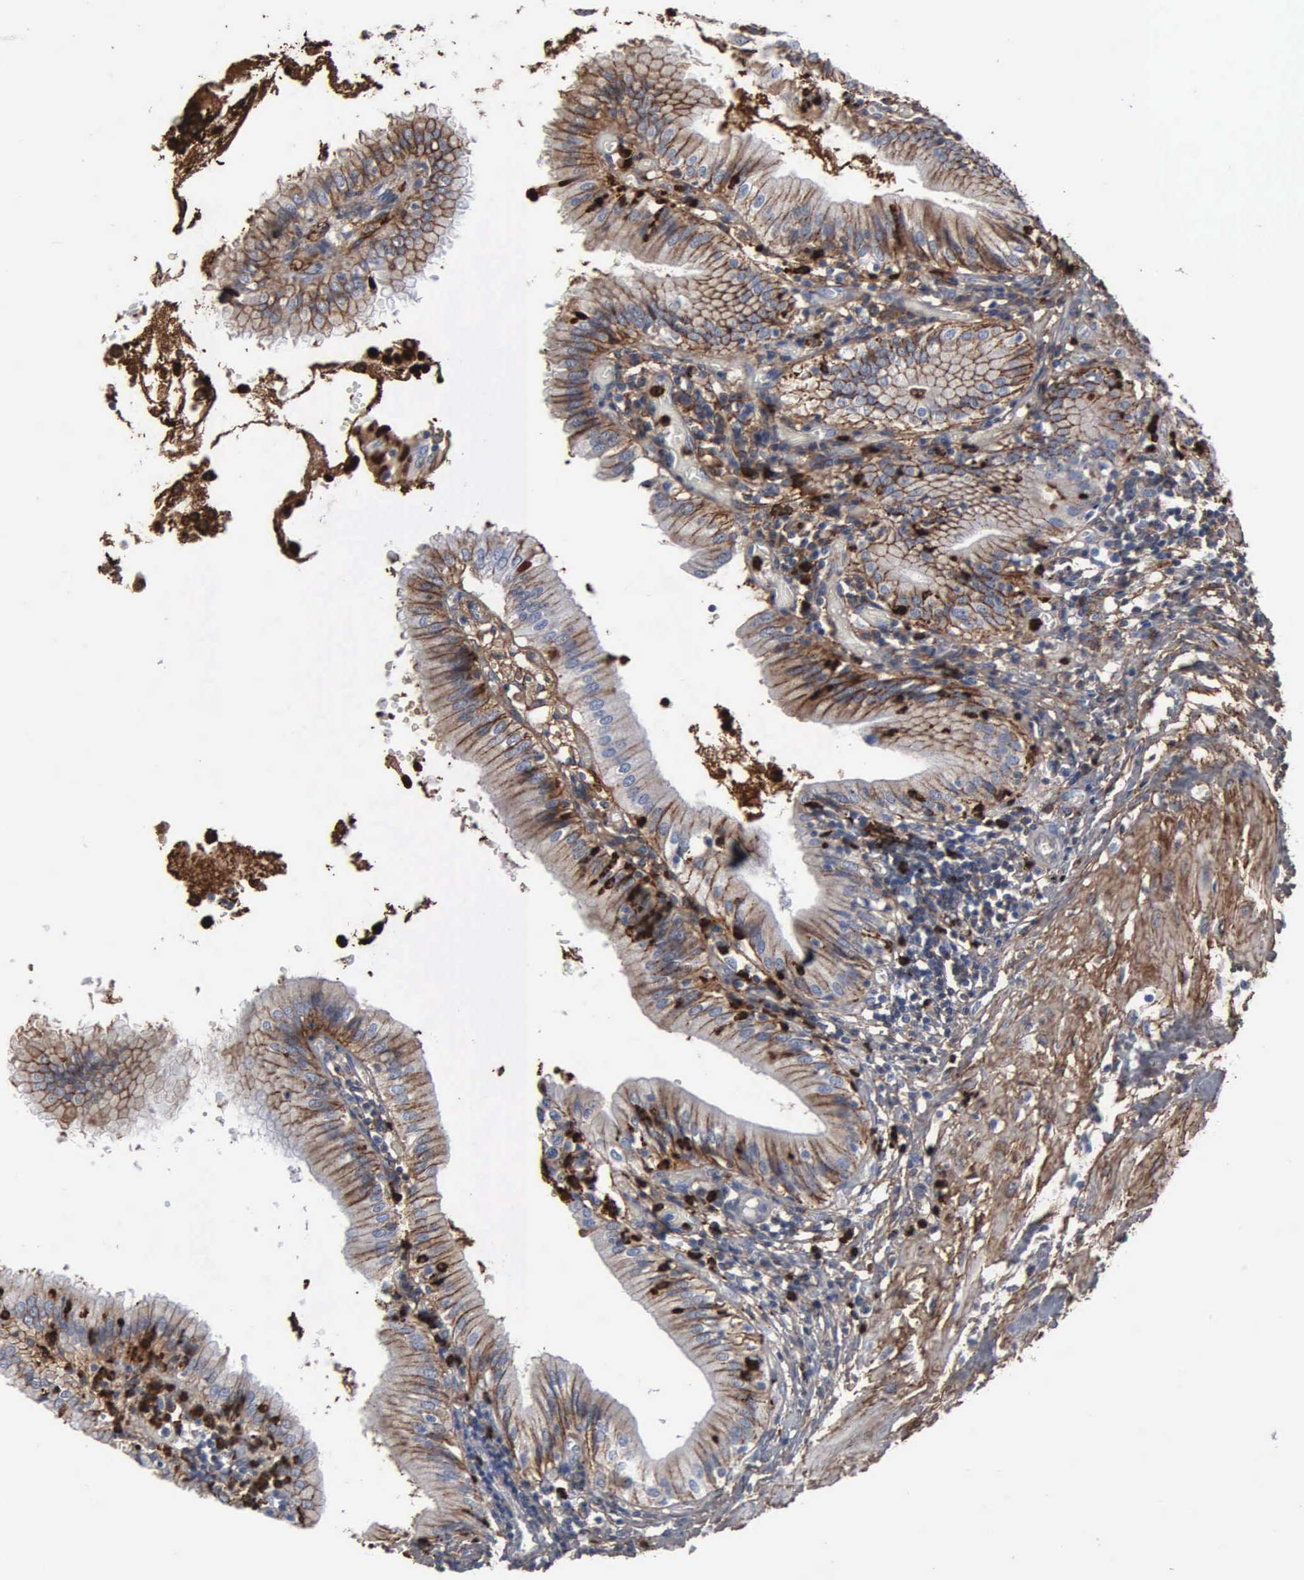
{"staining": {"intensity": "moderate", "quantity": "25%-75%", "location": "cytoplasmic/membranous"}, "tissue": "gallbladder", "cell_type": "Glandular cells", "image_type": "normal", "snomed": [{"axis": "morphology", "description": "Normal tissue, NOS"}, {"axis": "topography", "description": "Gallbladder"}], "caption": "Moderate cytoplasmic/membranous protein expression is present in approximately 25%-75% of glandular cells in gallbladder.", "gene": "FN1", "patient": {"sex": "male", "age": 58}}